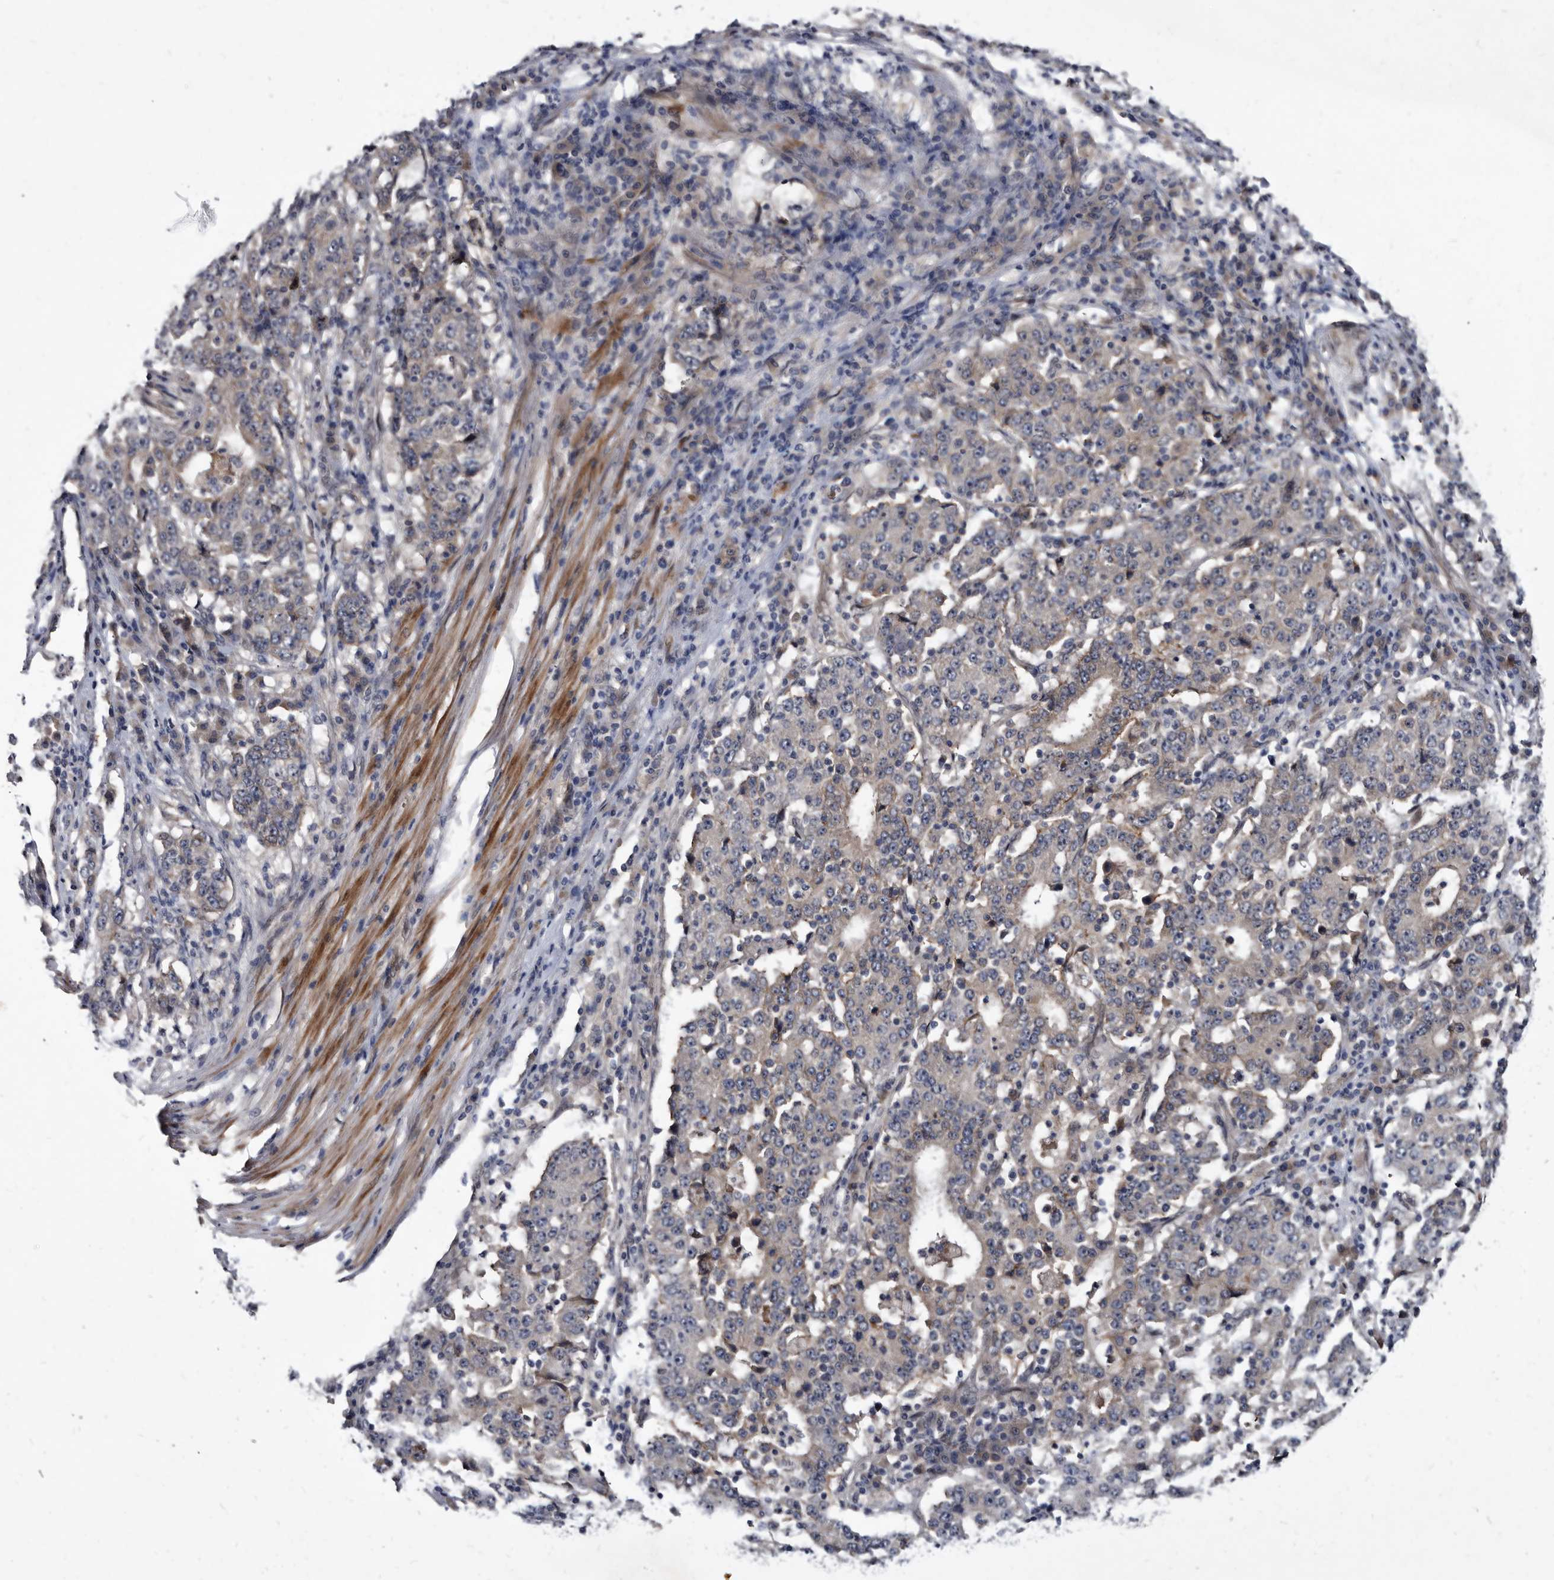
{"staining": {"intensity": "weak", "quantity": "<25%", "location": "cytoplasmic/membranous"}, "tissue": "stomach cancer", "cell_type": "Tumor cells", "image_type": "cancer", "snomed": [{"axis": "morphology", "description": "Adenocarcinoma, NOS"}, {"axis": "topography", "description": "Stomach"}], "caption": "Micrograph shows no significant protein staining in tumor cells of stomach cancer (adenocarcinoma).", "gene": "PROM1", "patient": {"sex": "male", "age": 59}}